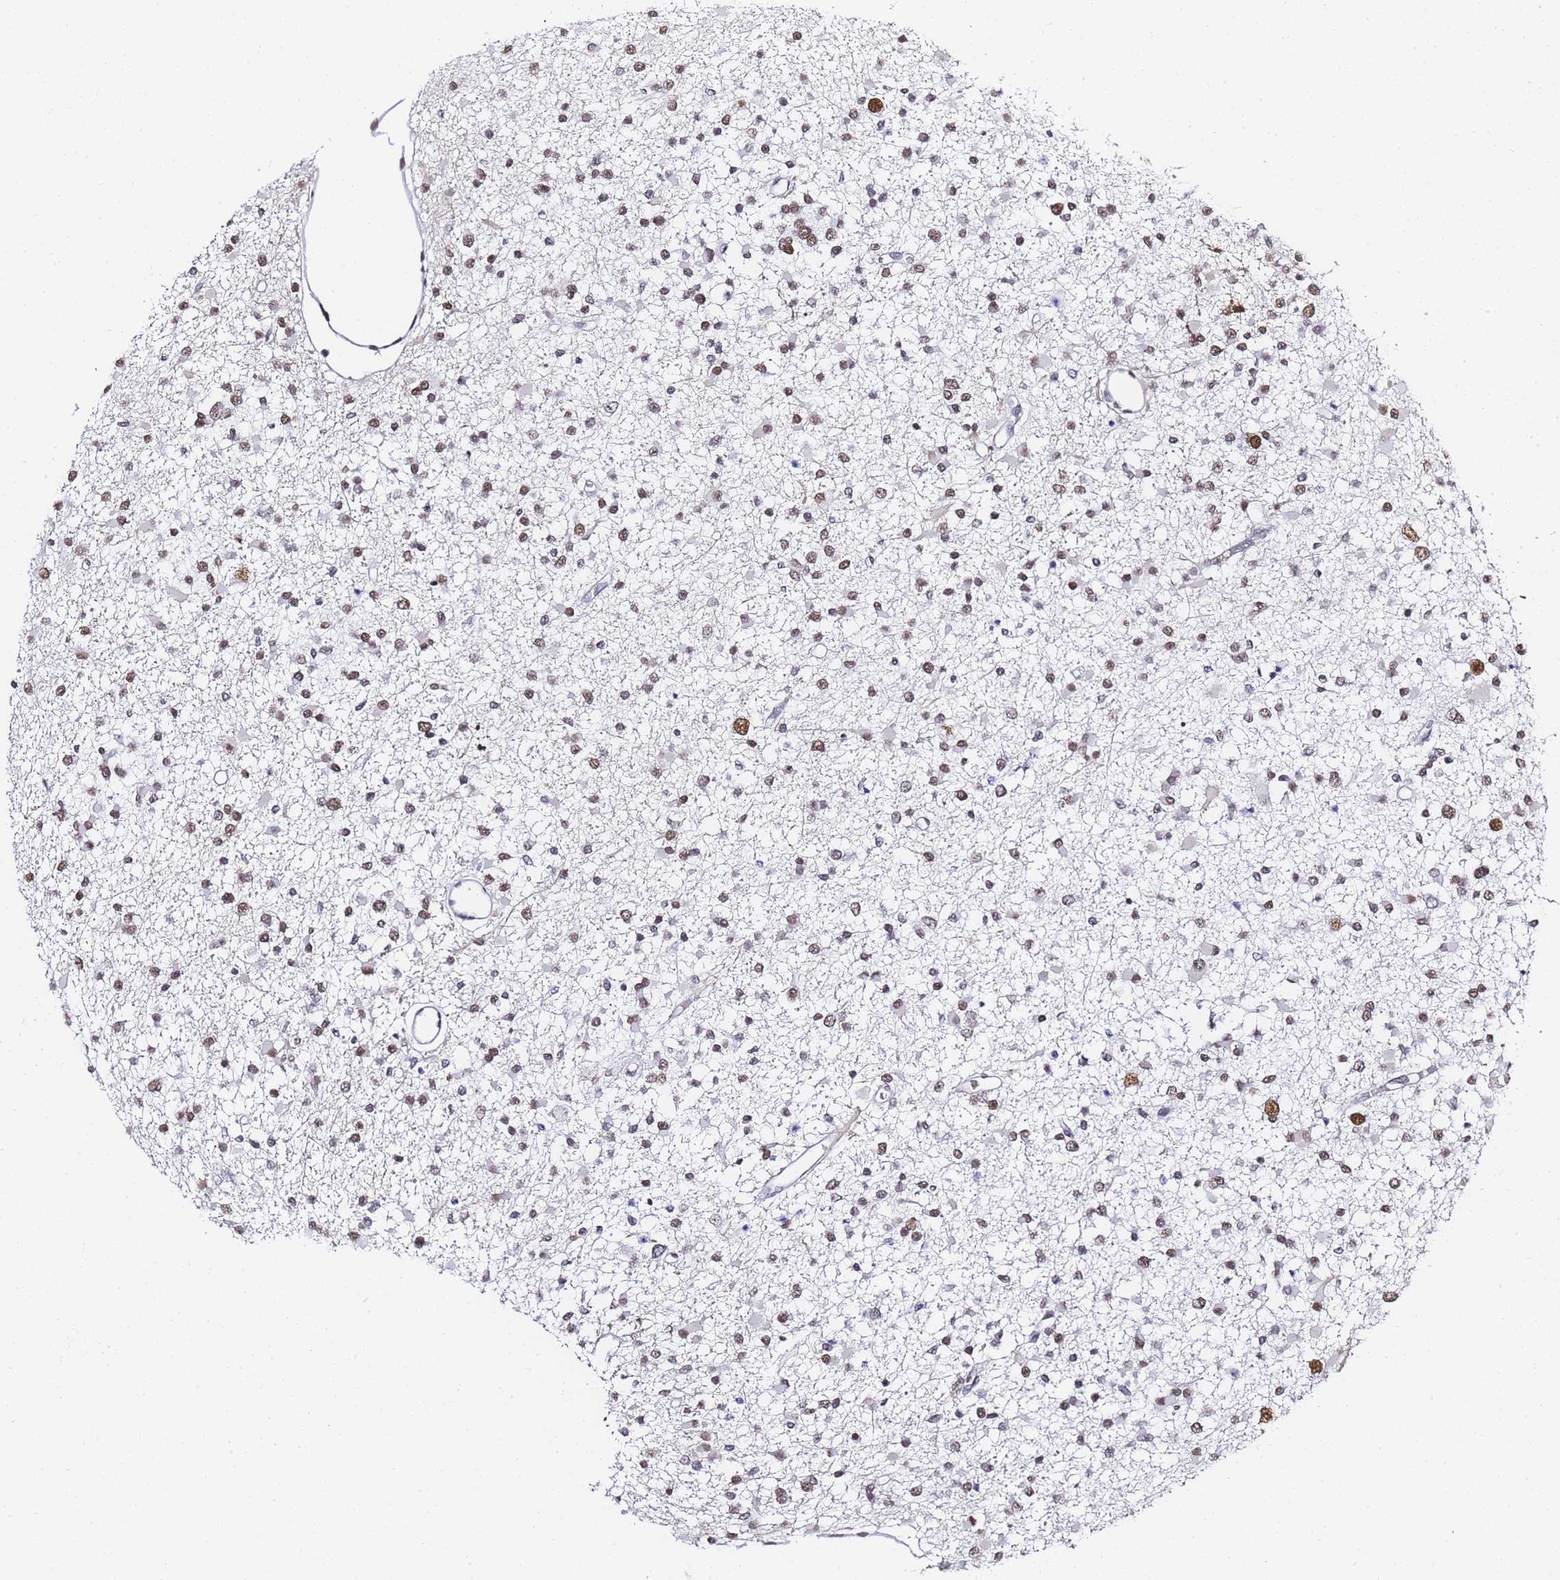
{"staining": {"intensity": "moderate", "quantity": "25%-75%", "location": "nuclear"}, "tissue": "glioma", "cell_type": "Tumor cells", "image_type": "cancer", "snomed": [{"axis": "morphology", "description": "Glioma, malignant, Low grade"}, {"axis": "topography", "description": "Brain"}], "caption": "Glioma tissue demonstrates moderate nuclear staining in about 25%-75% of tumor cells", "gene": "POLR1A", "patient": {"sex": "female", "age": 22}}